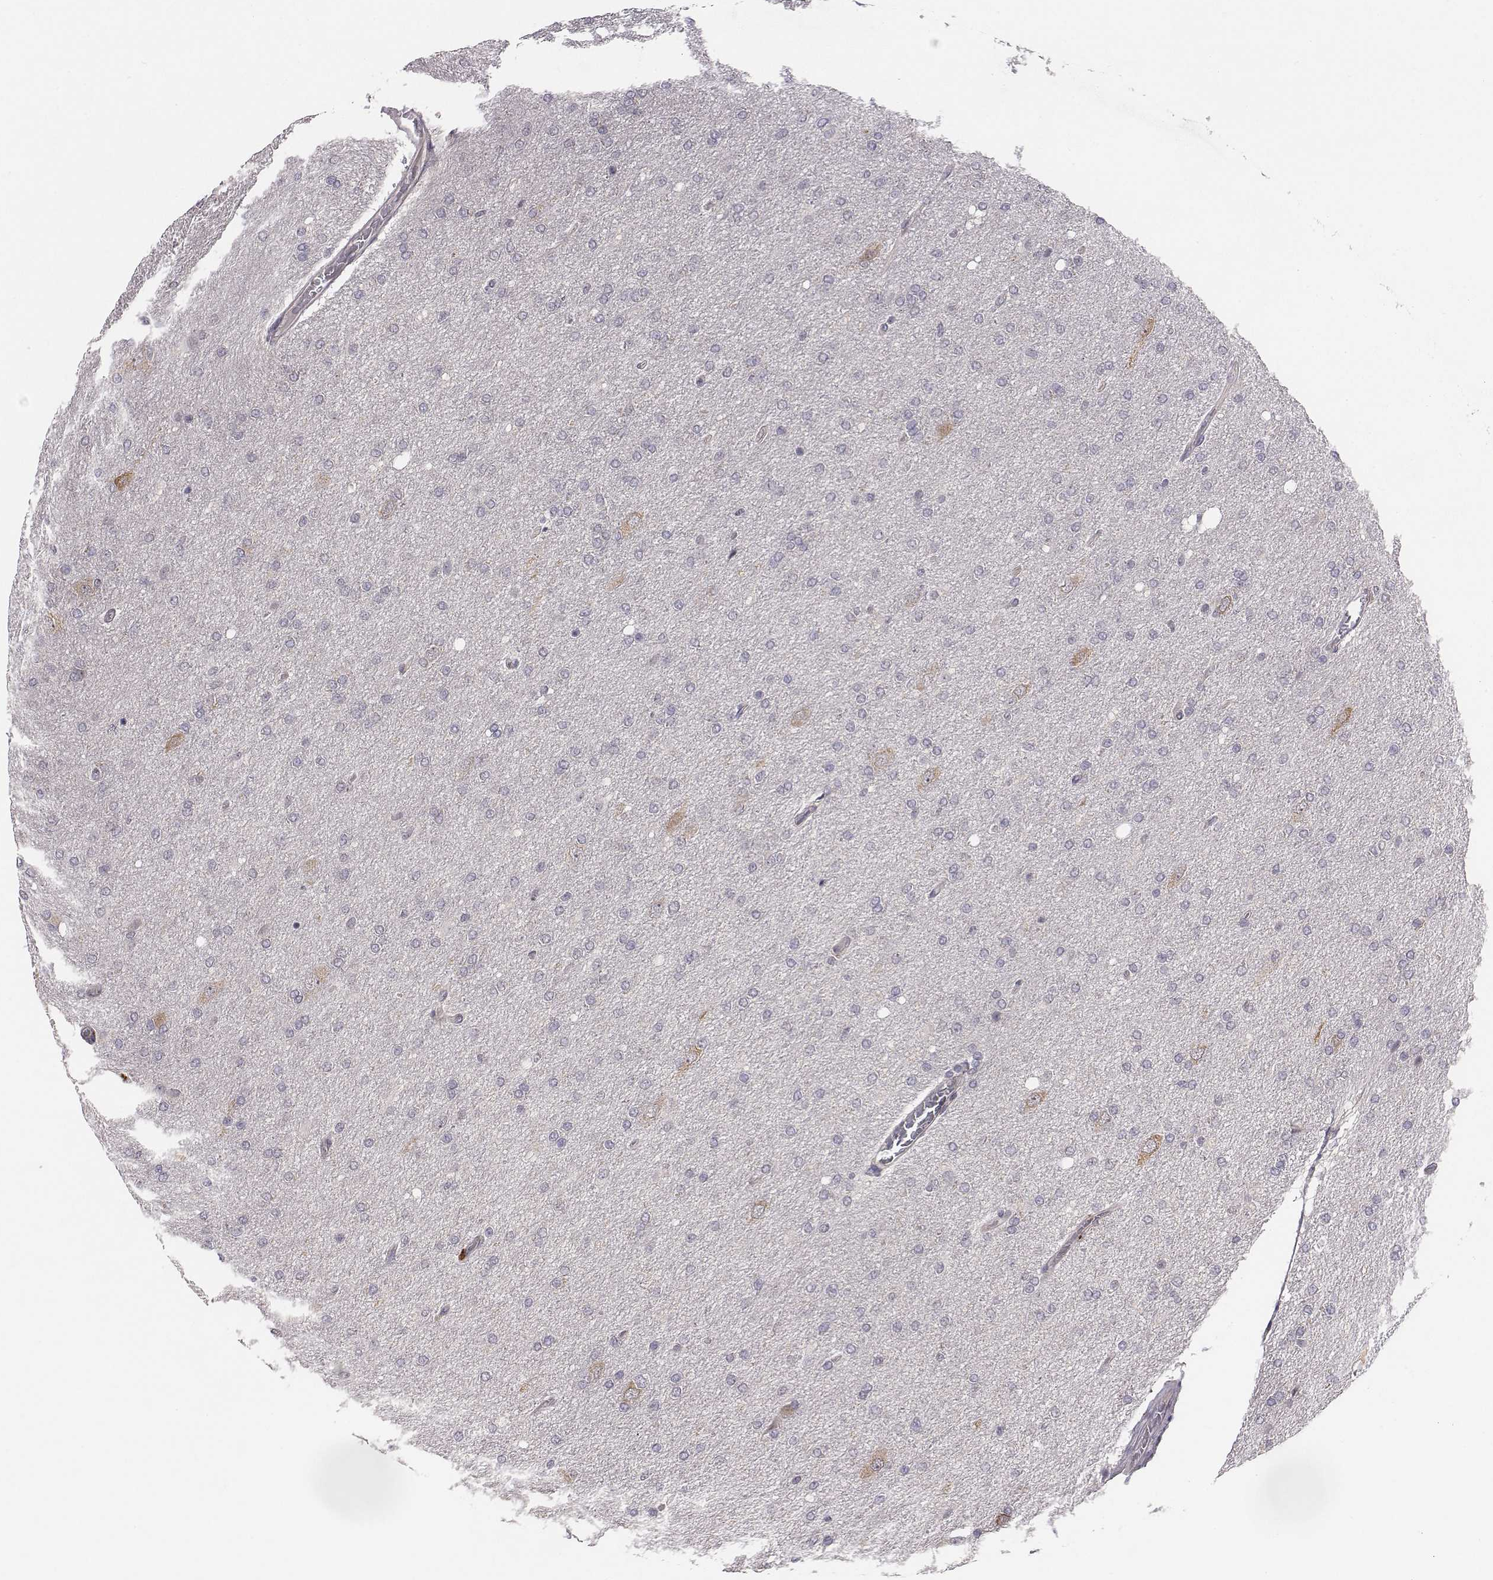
{"staining": {"intensity": "negative", "quantity": "none", "location": "none"}, "tissue": "glioma", "cell_type": "Tumor cells", "image_type": "cancer", "snomed": [{"axis": "morphology", "description": "Glioma, malignant, High grade"}, {"axis": "topography", "description": "Cerebral cortex"}], "caption": "A high-resolution image shows immunohistochemistry staining of malignant glioma (high-grade), which exhibits no significant expression in tumor cells.", "gene": "SMURF2", "patient": {"sex": "male", "age": 70}}